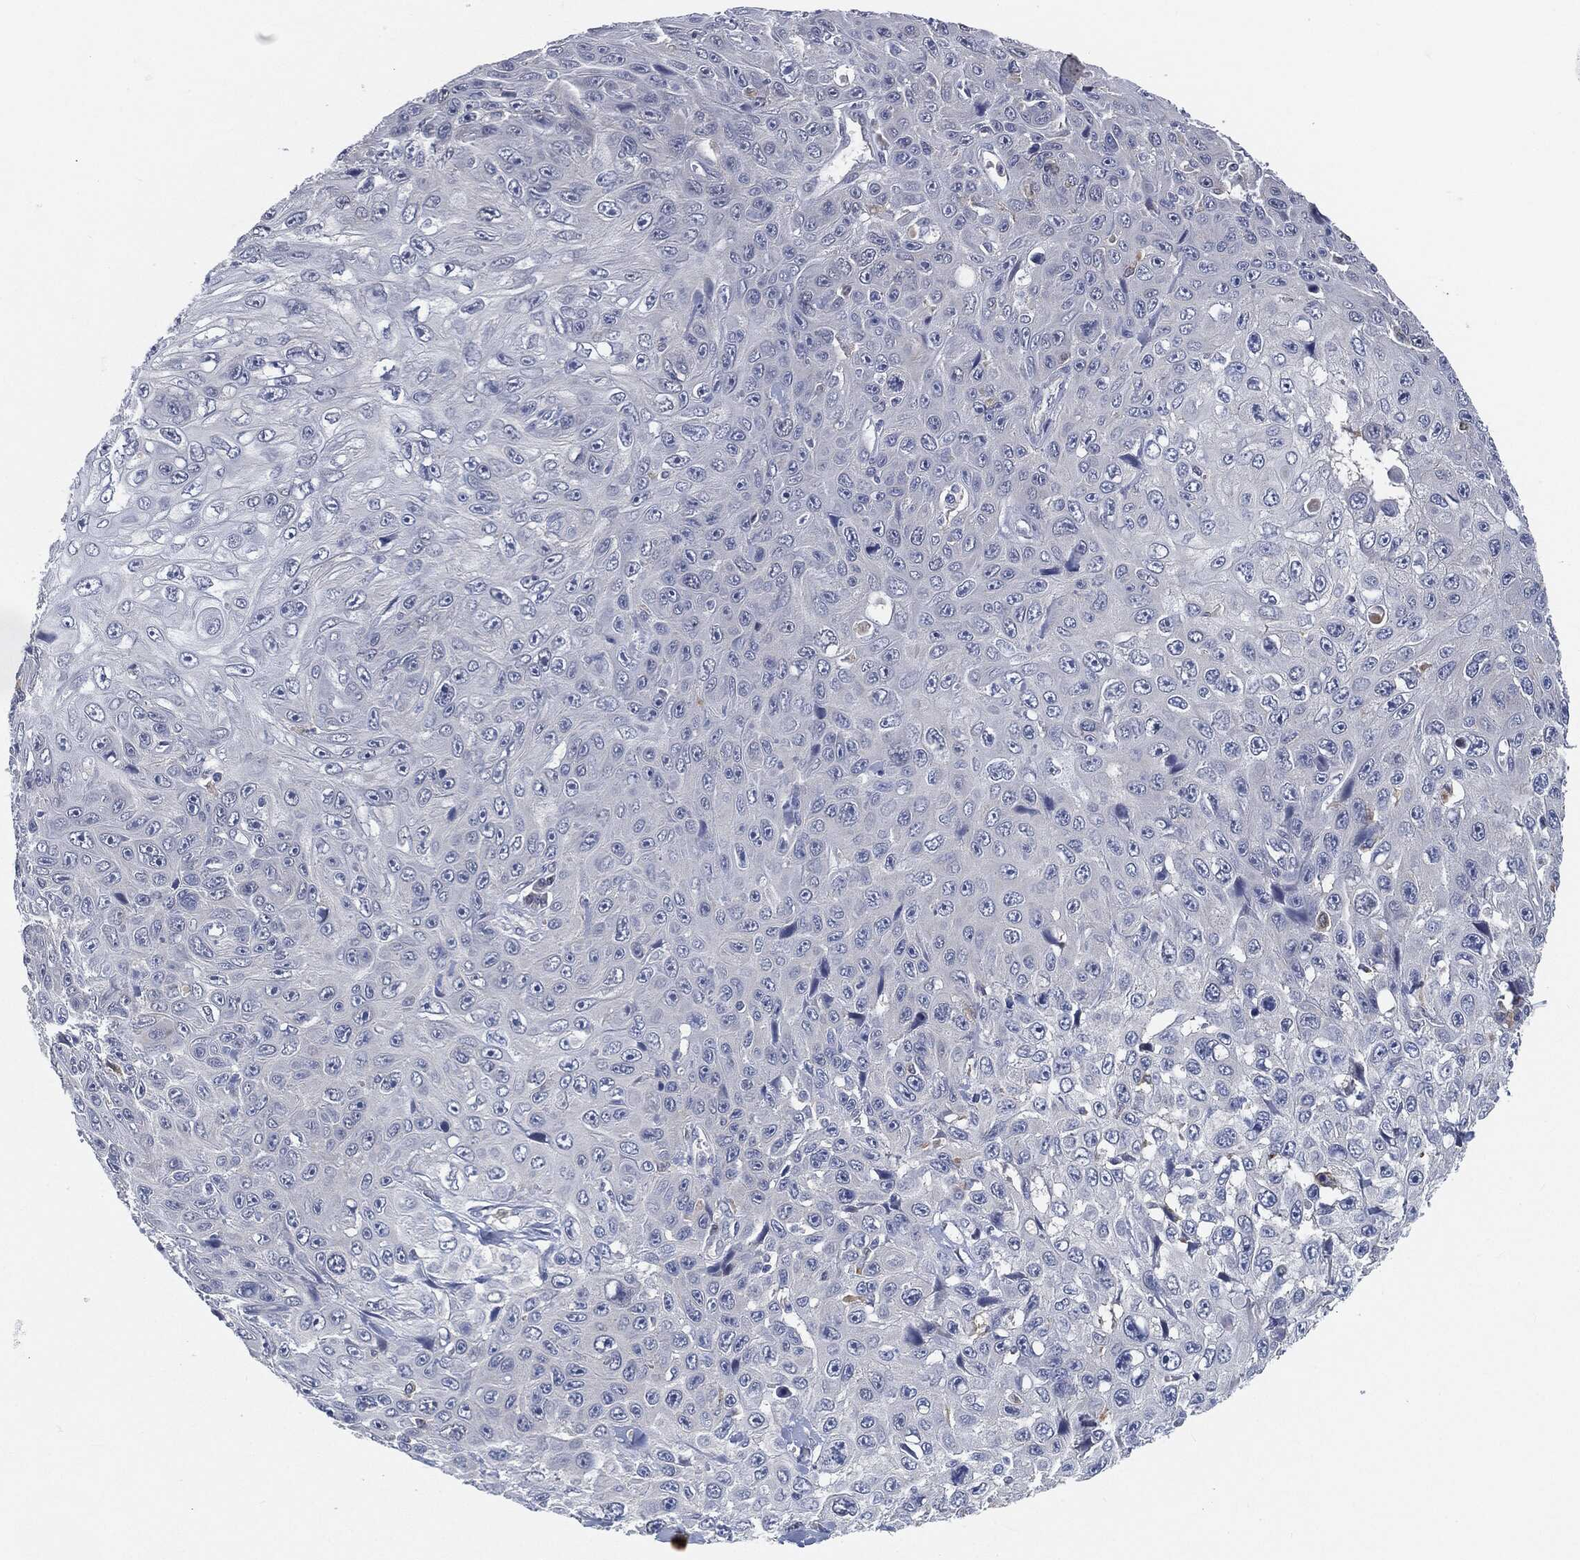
{"staining": {"intensity": "negative", "quantity": "none", "location": "none"}, "tissue": "skin cancer", "cell_type": "Tumor cells", "image_type": "cancer", "snomed": [{"axis": "morphology", "description": "Squamous cell carcinoma, NOS"}, {"axis": "topography", "description": "Skin"}], "caption": "Immunohistochemistry of squamous cell carcinoma (skin) demonstrates no expression in tumor cells.", "gene": "VSIG4", "patient": {"sex": "male", "age": 82}}